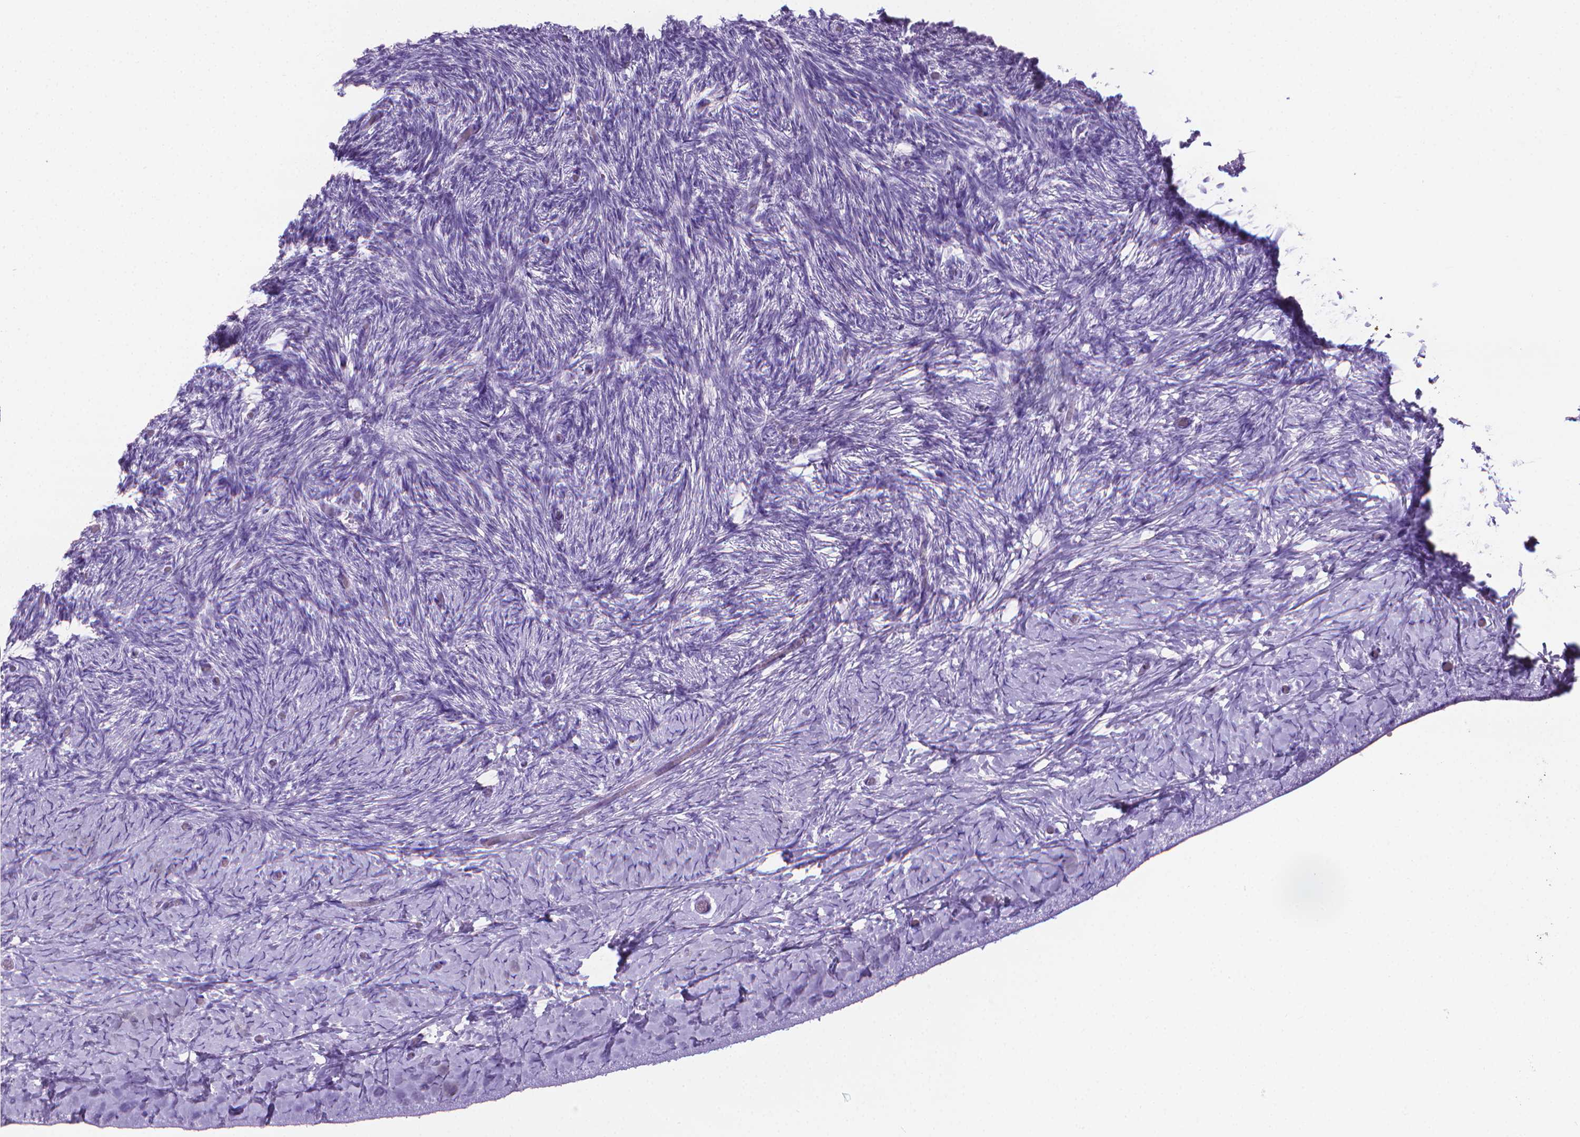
{"staining": {"intensity": "negative", "quantity": "none", "location": "none"}, "tissue": "ovary", "cell_type": "Ovarian stroma cells", "image_type": "normal", "snomed": [{"axis": "morphology", "description": "Normal tissue, NOS"}, {"axis": "topography", "description": "Ovary"}], "caption": "IHC photomicrograph of normal ovary: ovary stained with DAB exhibits no significant protein staining in ovarian stroma cells. (Stains: DAB IHC with hematoxylin counter stain, Microscopy: brightfield microscopy at high magnification).", "gene": "SPAG6", "patient": {"sex": "female", "age": 39}}